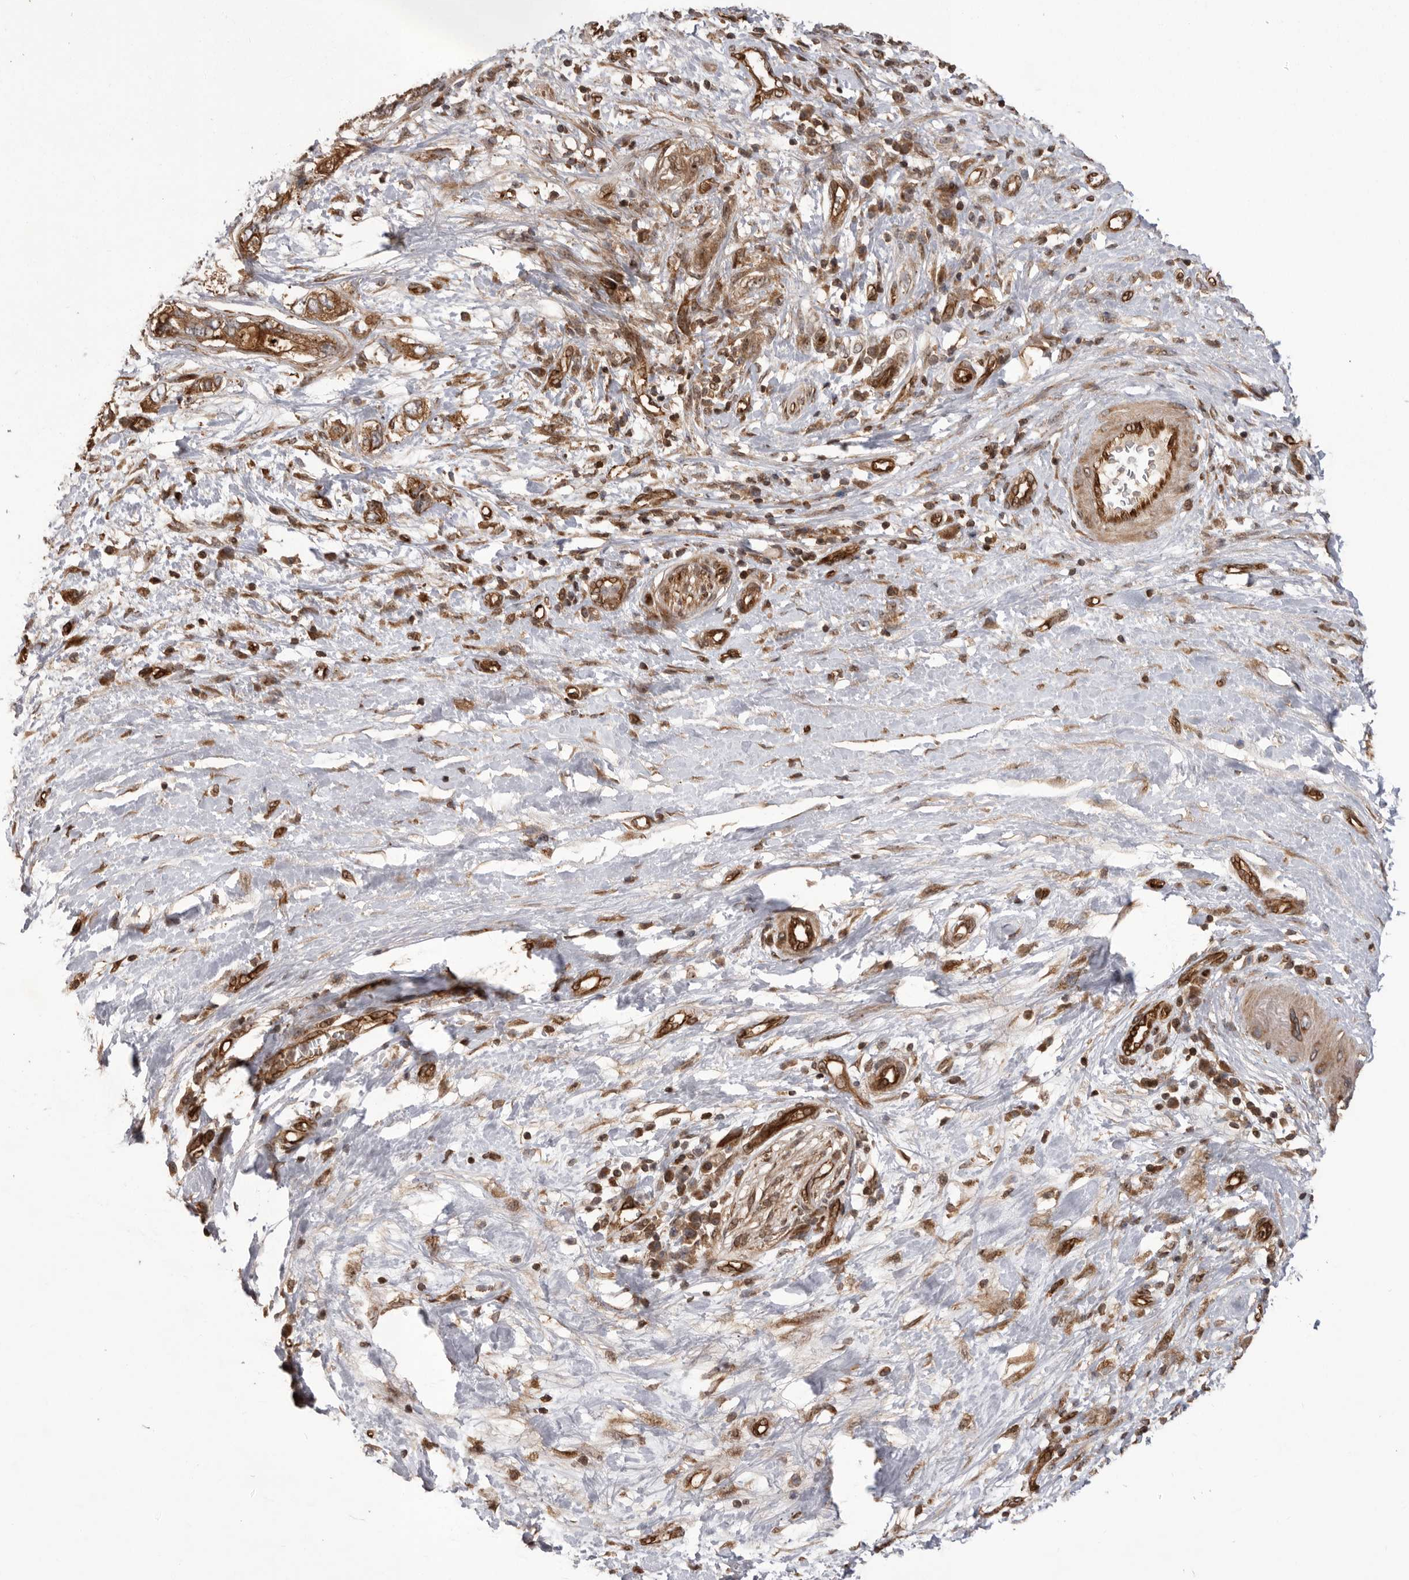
{"staining": {"intensity": "moderate", "quantity": ">75%", "location": "cytoplasmic/membranous"}, "tissue": "pancreatic cancer", "cell_type": "Tumor cells", "image_type": "cancer", "snomed": [{"axis": "morphology", "description": "Adenocarcinoma, NOS"}, {"axis": "topography", "description": "Pancreas"}], "caption": "Pancreatic cancer was stained to show a protein in brown. There is medium levels of moderate cytoplasmic/membranous expression in approximately >75% of tumor cells.", "gene": "DHDDS", "patient": {"sex": "female", "age": 73}}